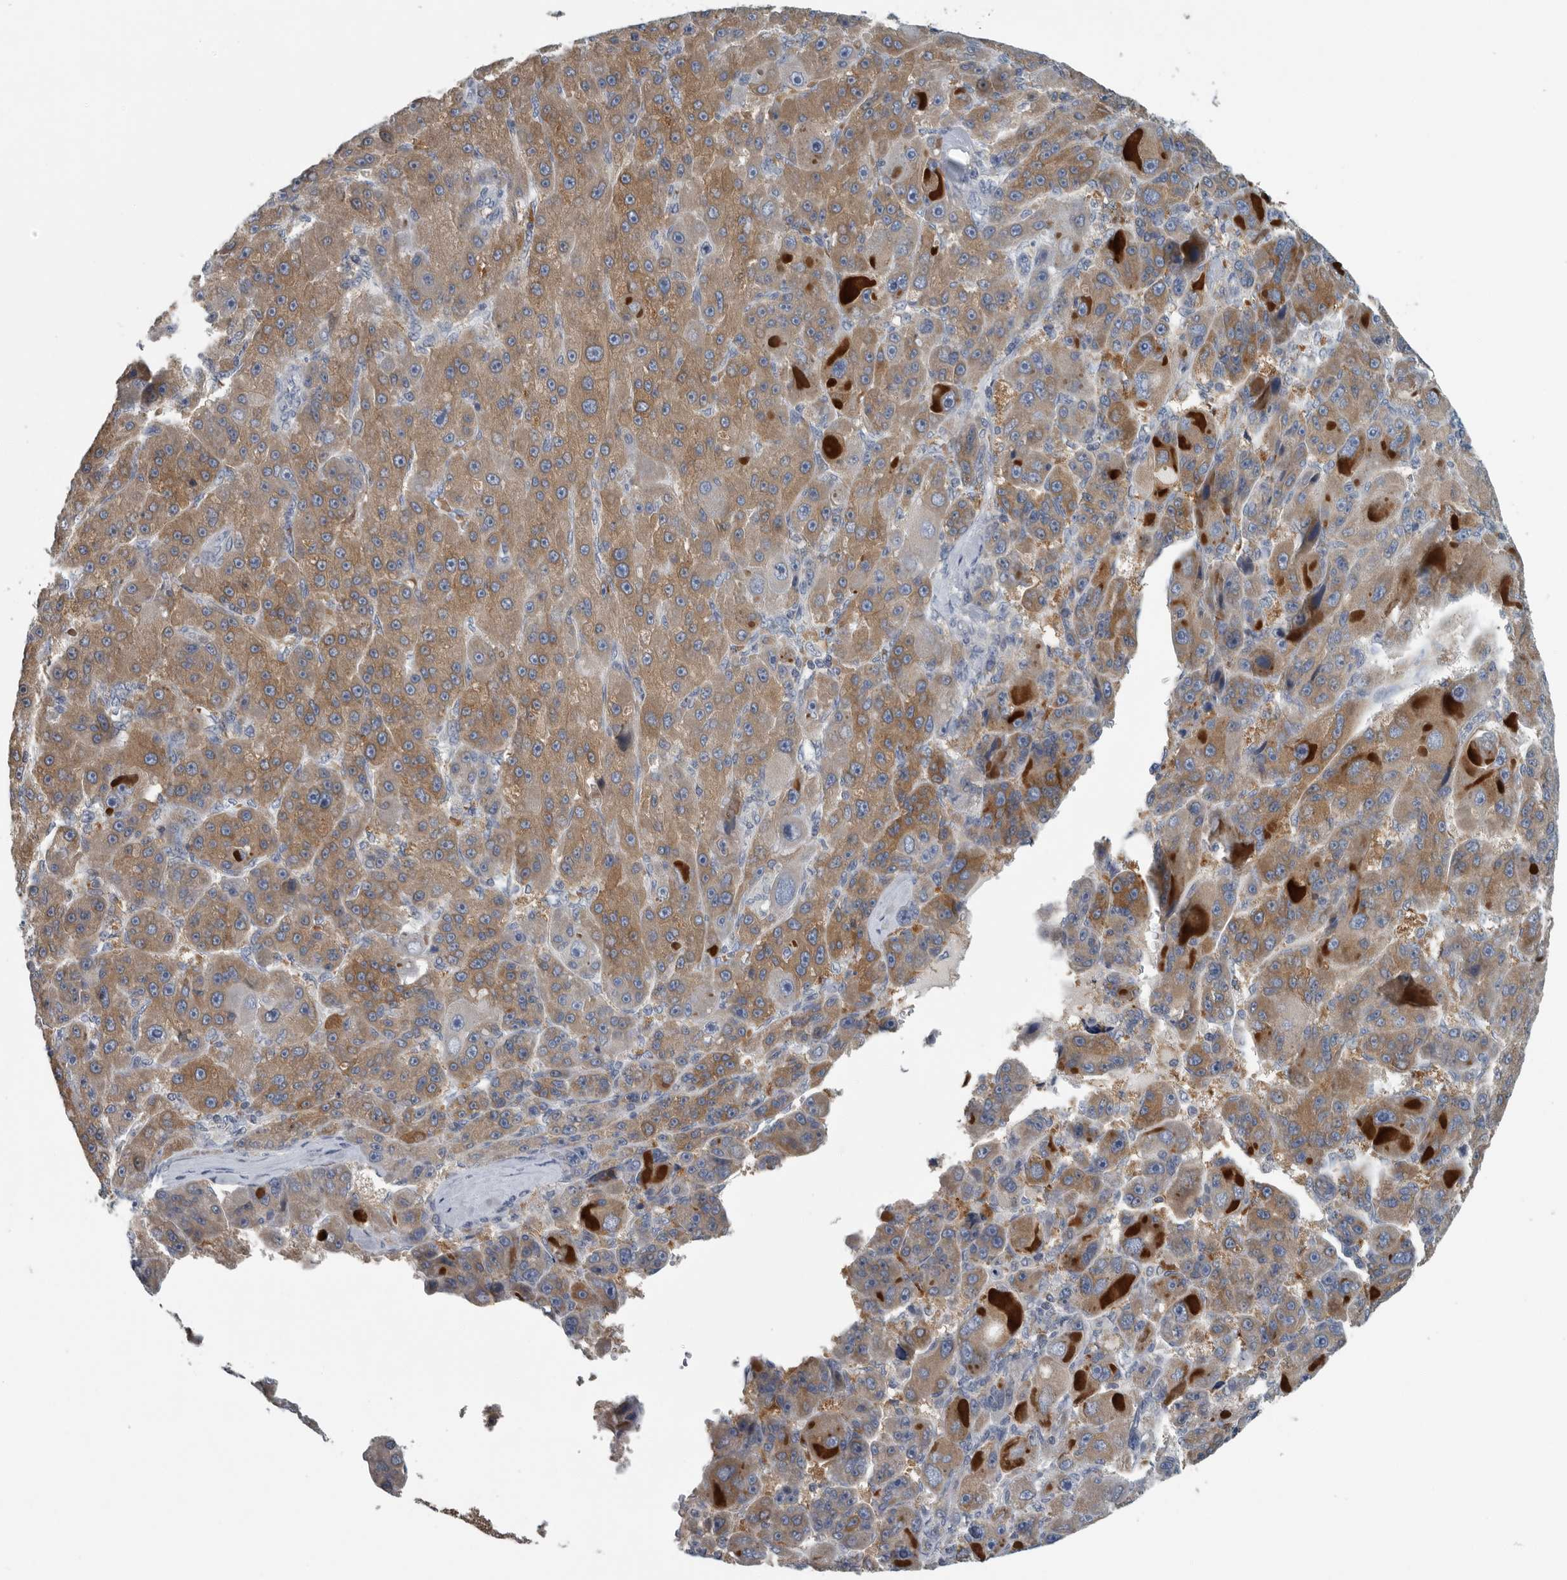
{"staining": {"intensity": "moderate", "quantity": ">75%", "location": "cytoplasmic/membranous"}, "tissue": "liver cancer", "cell_type": "Tumor cells", "image_type": "cancer", "snomed": [{"axis": "morphology", "description": "Carcinoma, Hepatocellular, NOS"}, {"axis": "topography", "description": "Liver"}], "caption": "Liver hepatocellular carcinoma stained with a brown dye reveals moderate cytoplasmic/membranous positive staining in about >75% of tumor cells.", "gene": "MPP3", "patient": {"sex": "male", "age": 76}}